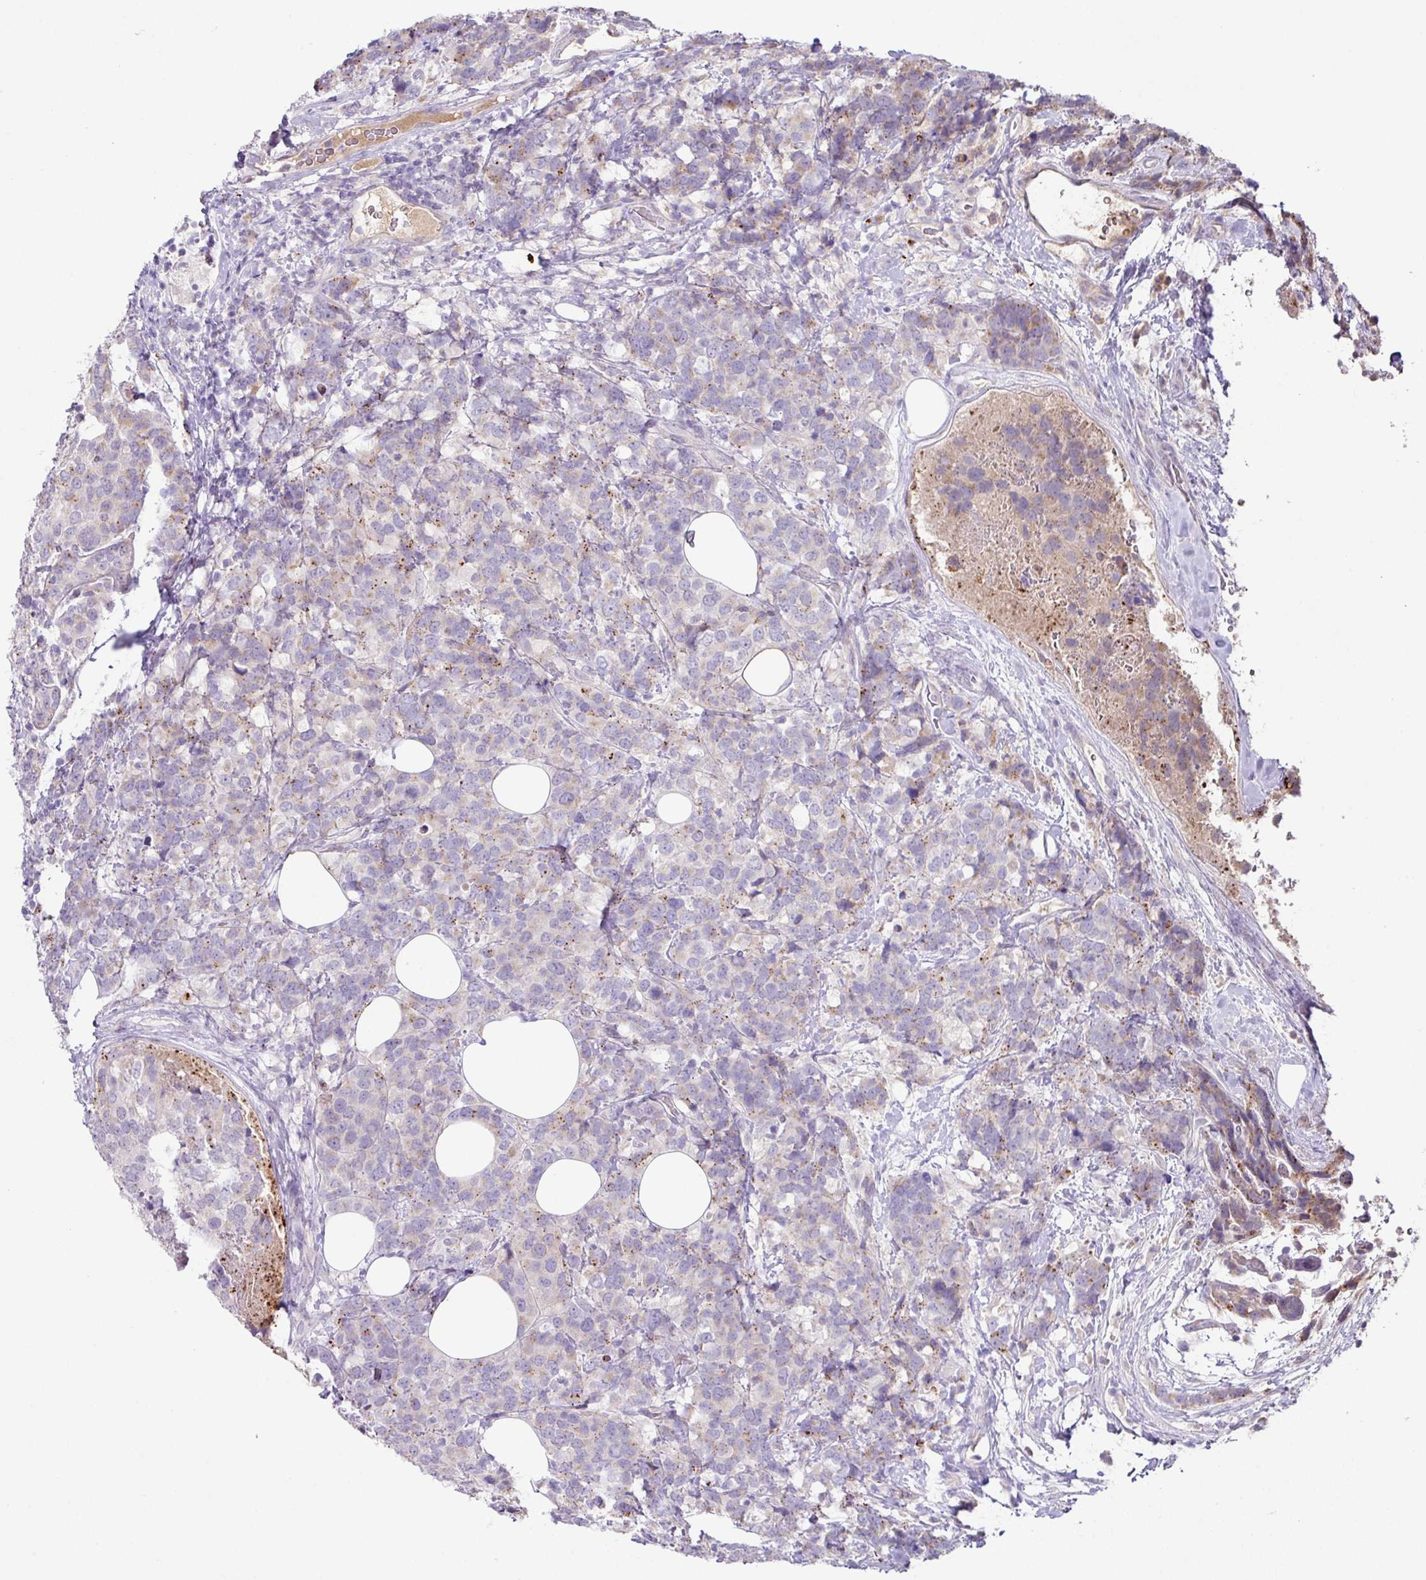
{"staining": {"intensity": "weak", "quantity": "<25%", "location": "cytoplasmic/membranous"}, "tissue": "breast cancer", "cell_type": "Tumor cells", "image_type": "cancer", "snomed": [{"axis": "morphology", "description": "Lobular carcinoma"}, {"axis": "topography", "description": "Breast"}], "caption": "An image of breast cancer (lobular carcinoma) stained for a protein shows no brown staining in tumor cells. (DAB (3,3'-diaminobenzidine) IHC with hematoxylin counter stain).", "gene": "PLEKHH3", "patient": {"sex": "female", "age": 59}}